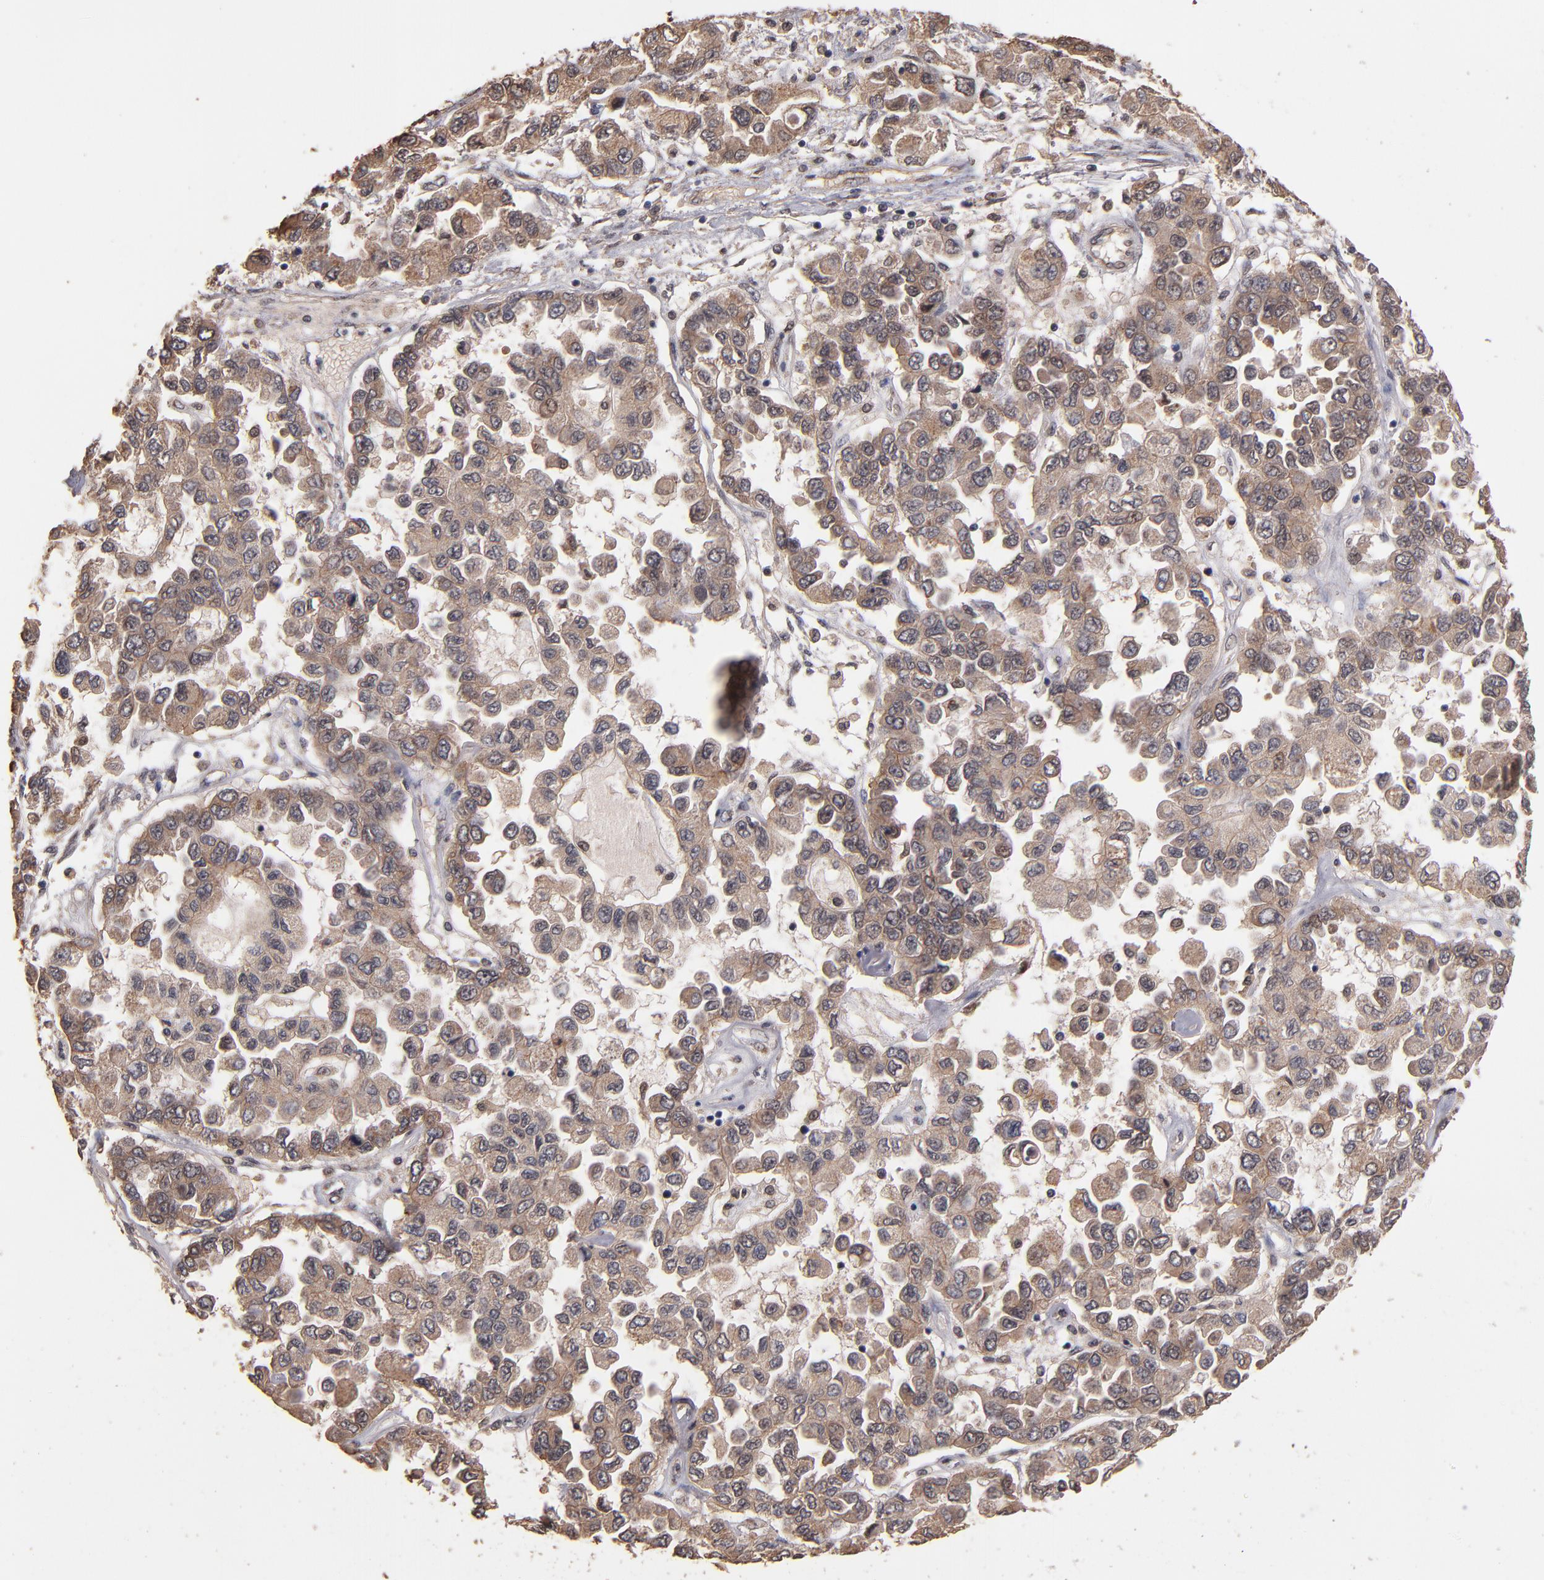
{"staining": {"intensity": "moderate", "quantity": ">75%", "location": "cytoplasmic/membranous"}, "tissue": "ovarian cancer", "cell_type": "Tumor cells", "image_type": "cancer", "snomed": [{"axis": "morphology", "description": "Cystadenocarcinoma, serous, NOS"}, {"axis": "topography", "description": "Ovary"}], "caption": "This is a photomicrograph of immunohistochemistry (IHC) staining of ovarian cancer (serous cystadenocarcinoma), which shows moderate staining in the cytoplasmic/membranous of tumor cells.", "gene": "EAPP", "patient": {"sex": "female", "age": 84}}